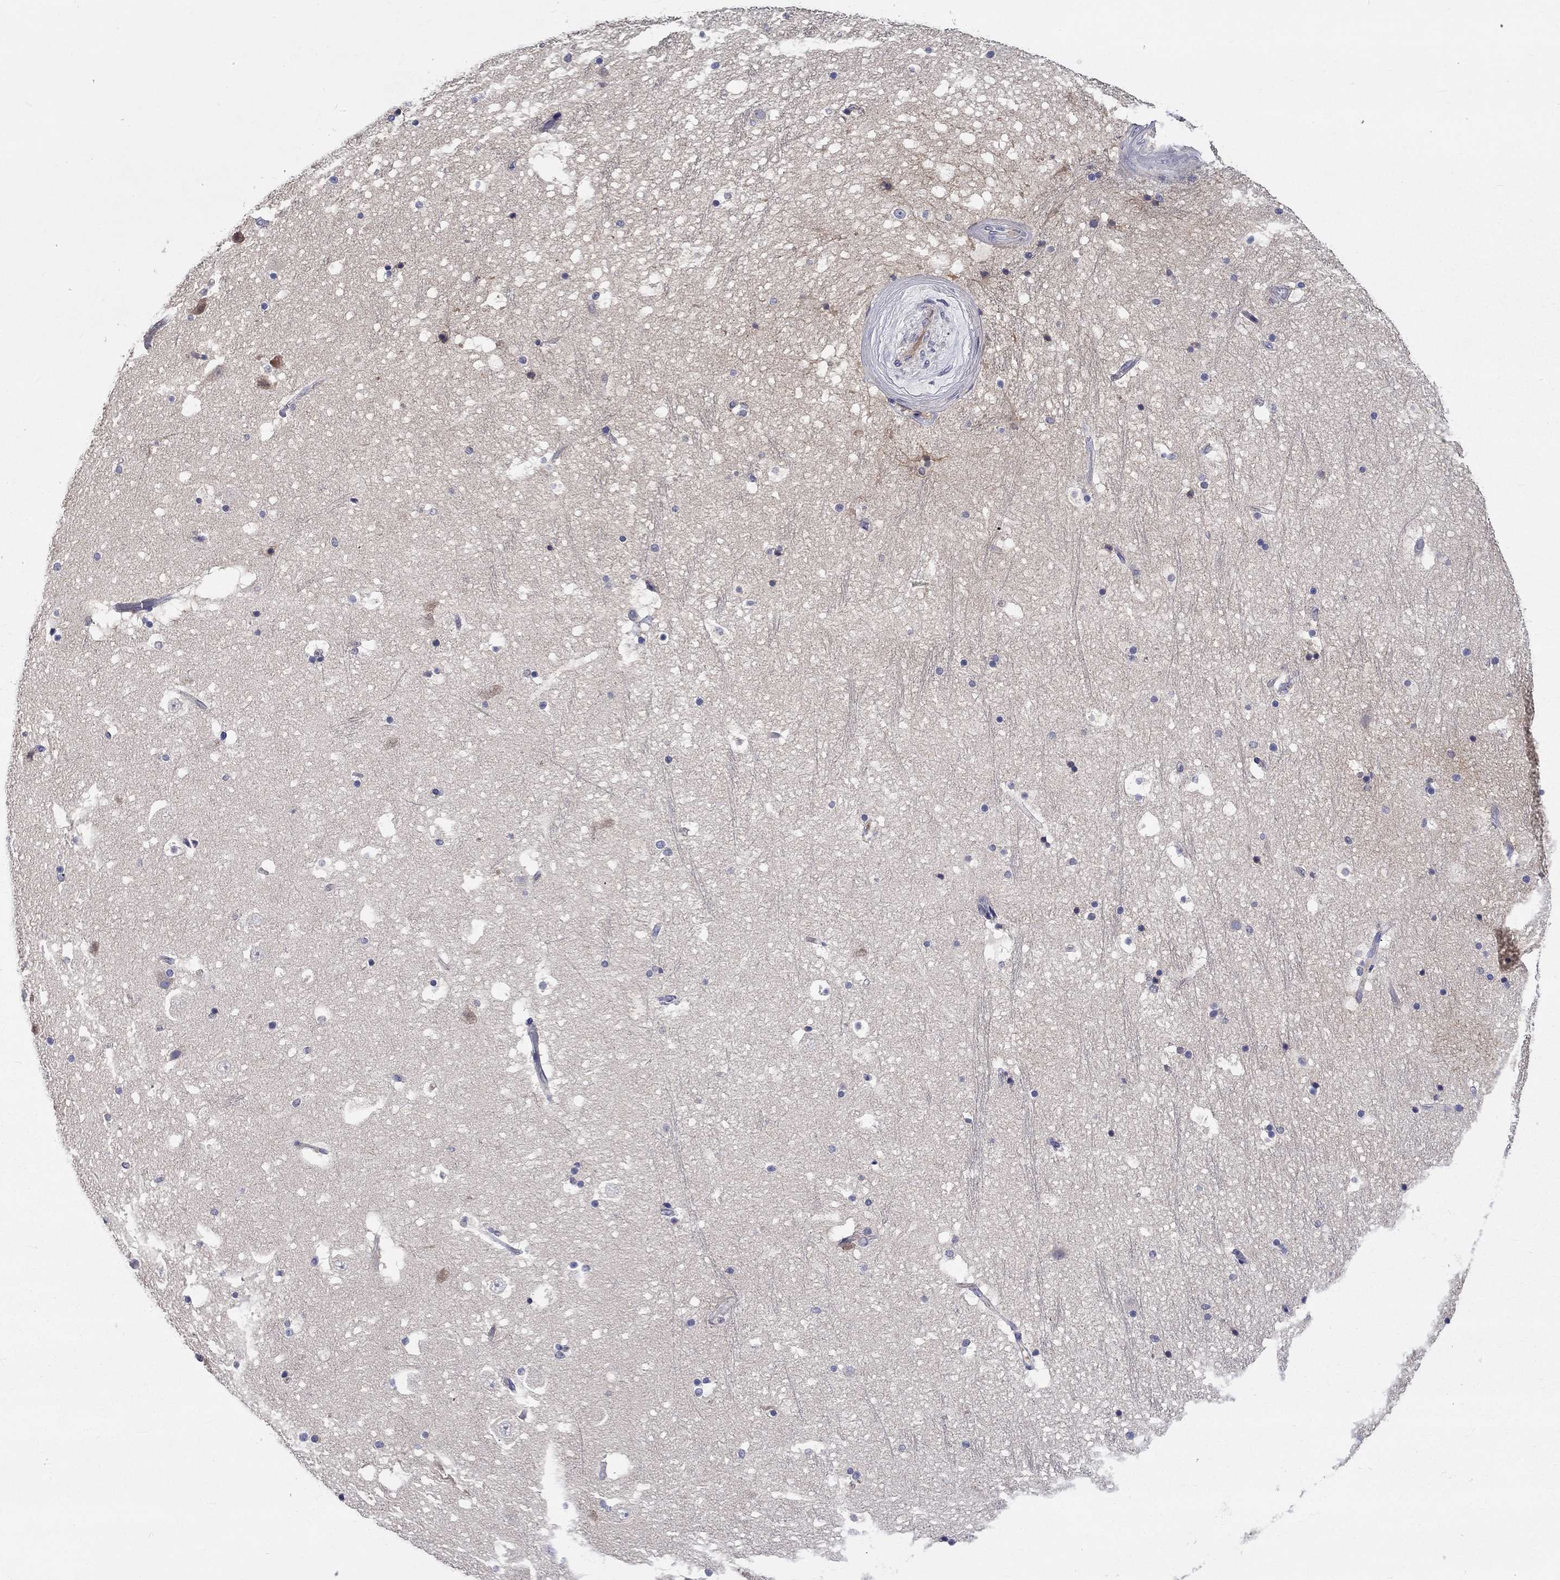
{"staining": {"intensity": "moderate", "quantity": "<25%", "location": "cytoplasmic/membranous"}, "tissue": "hippocampus", "cell_type": "Glial cells", "image_type": "normal", "snomed": [{"axis": "morphology", "description": "Normal tissue, NOS"}, {"axis": "topography", "description": "Hippocampus"}], "caption": "Protein expression analysis of unremarkable human hippocampus reveals moderate cytoplasmic/membranous positivity in about <25% of glial cells.", "gene": "CHIT1", "patient": {"sex": "male", "age": 51}}